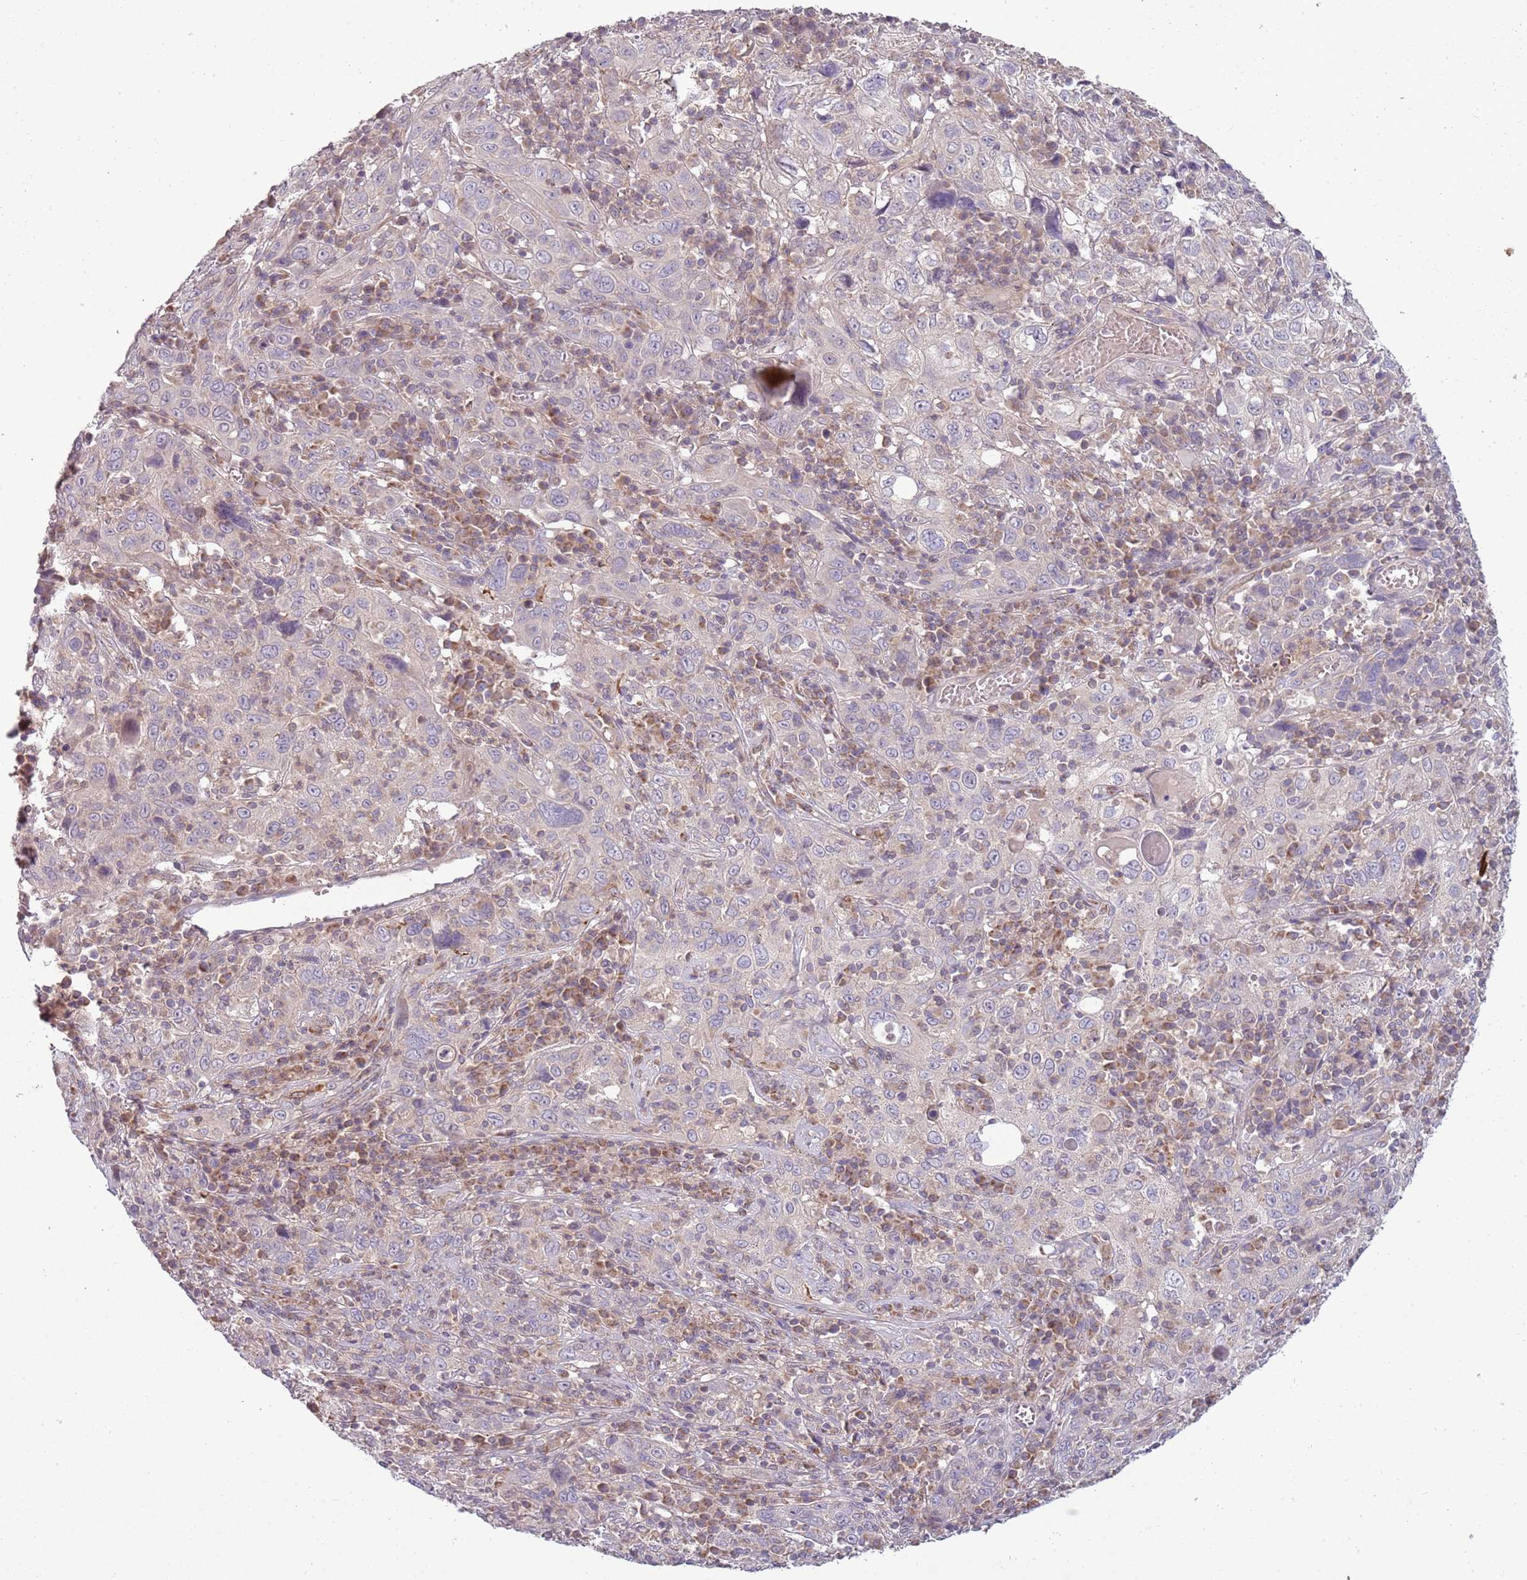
{"staining": {"intensity": "negative", "quantity": "none", "location": "none"}, "tissue": "cervical cancer", "cell_type": "Tumor cells", "image_type": "cancer", "snomed": [{"axis": "morphology", "description": "Squamous cell carcinoma, NOS"}, {"axis": "topography", "description": "Cervix"}], "caption": "There is no significant expression in tumor cells of cervical cancer.", "gene": "DTD2", "patient": {"sex": "female", "age": 46}}